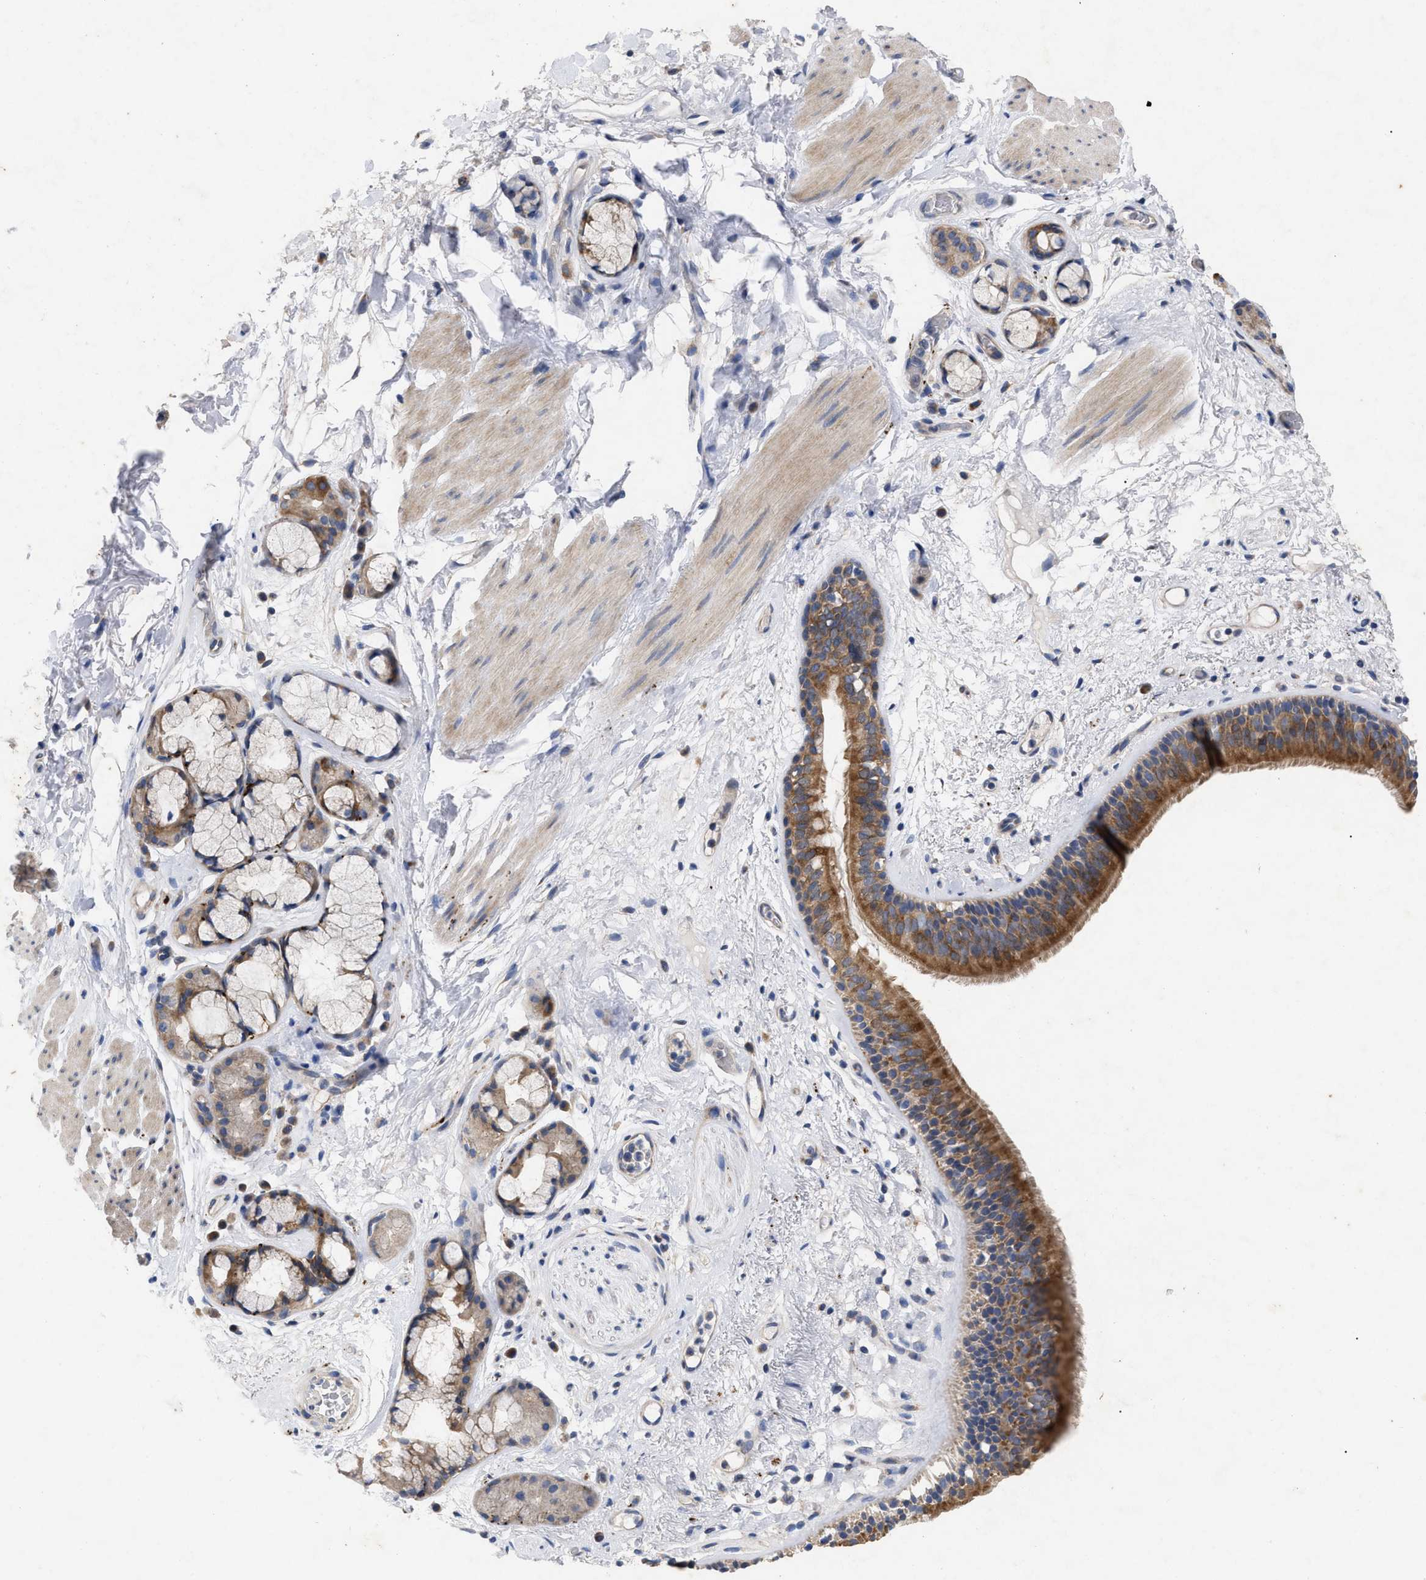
{"staining": {"intensity": "moderate", "quantity": ">75%", "location": "cytoplasmic/membranous"}, "tissue": "bronchus", "cell_type": "Respiratory epithelial cells", "image_type": "normal", "snomed": [{"axis": "morphology", "description": "Normal tissue, NOS"}, {"axis": "topography", "description": "Cartilage tissue"}], "caption": "Bronchus was stained to show a protein in brown. There is medium levels of moderate cytoplasmic/membranous expression in about >75% of respiratory epithelial cells. The staining was performed using DAB, with brown indicating positive protein expression. Nuclei are stained blue with hematoxylin.", "gene": "VIP", "patient": {"sex": "female", "age": 63}}